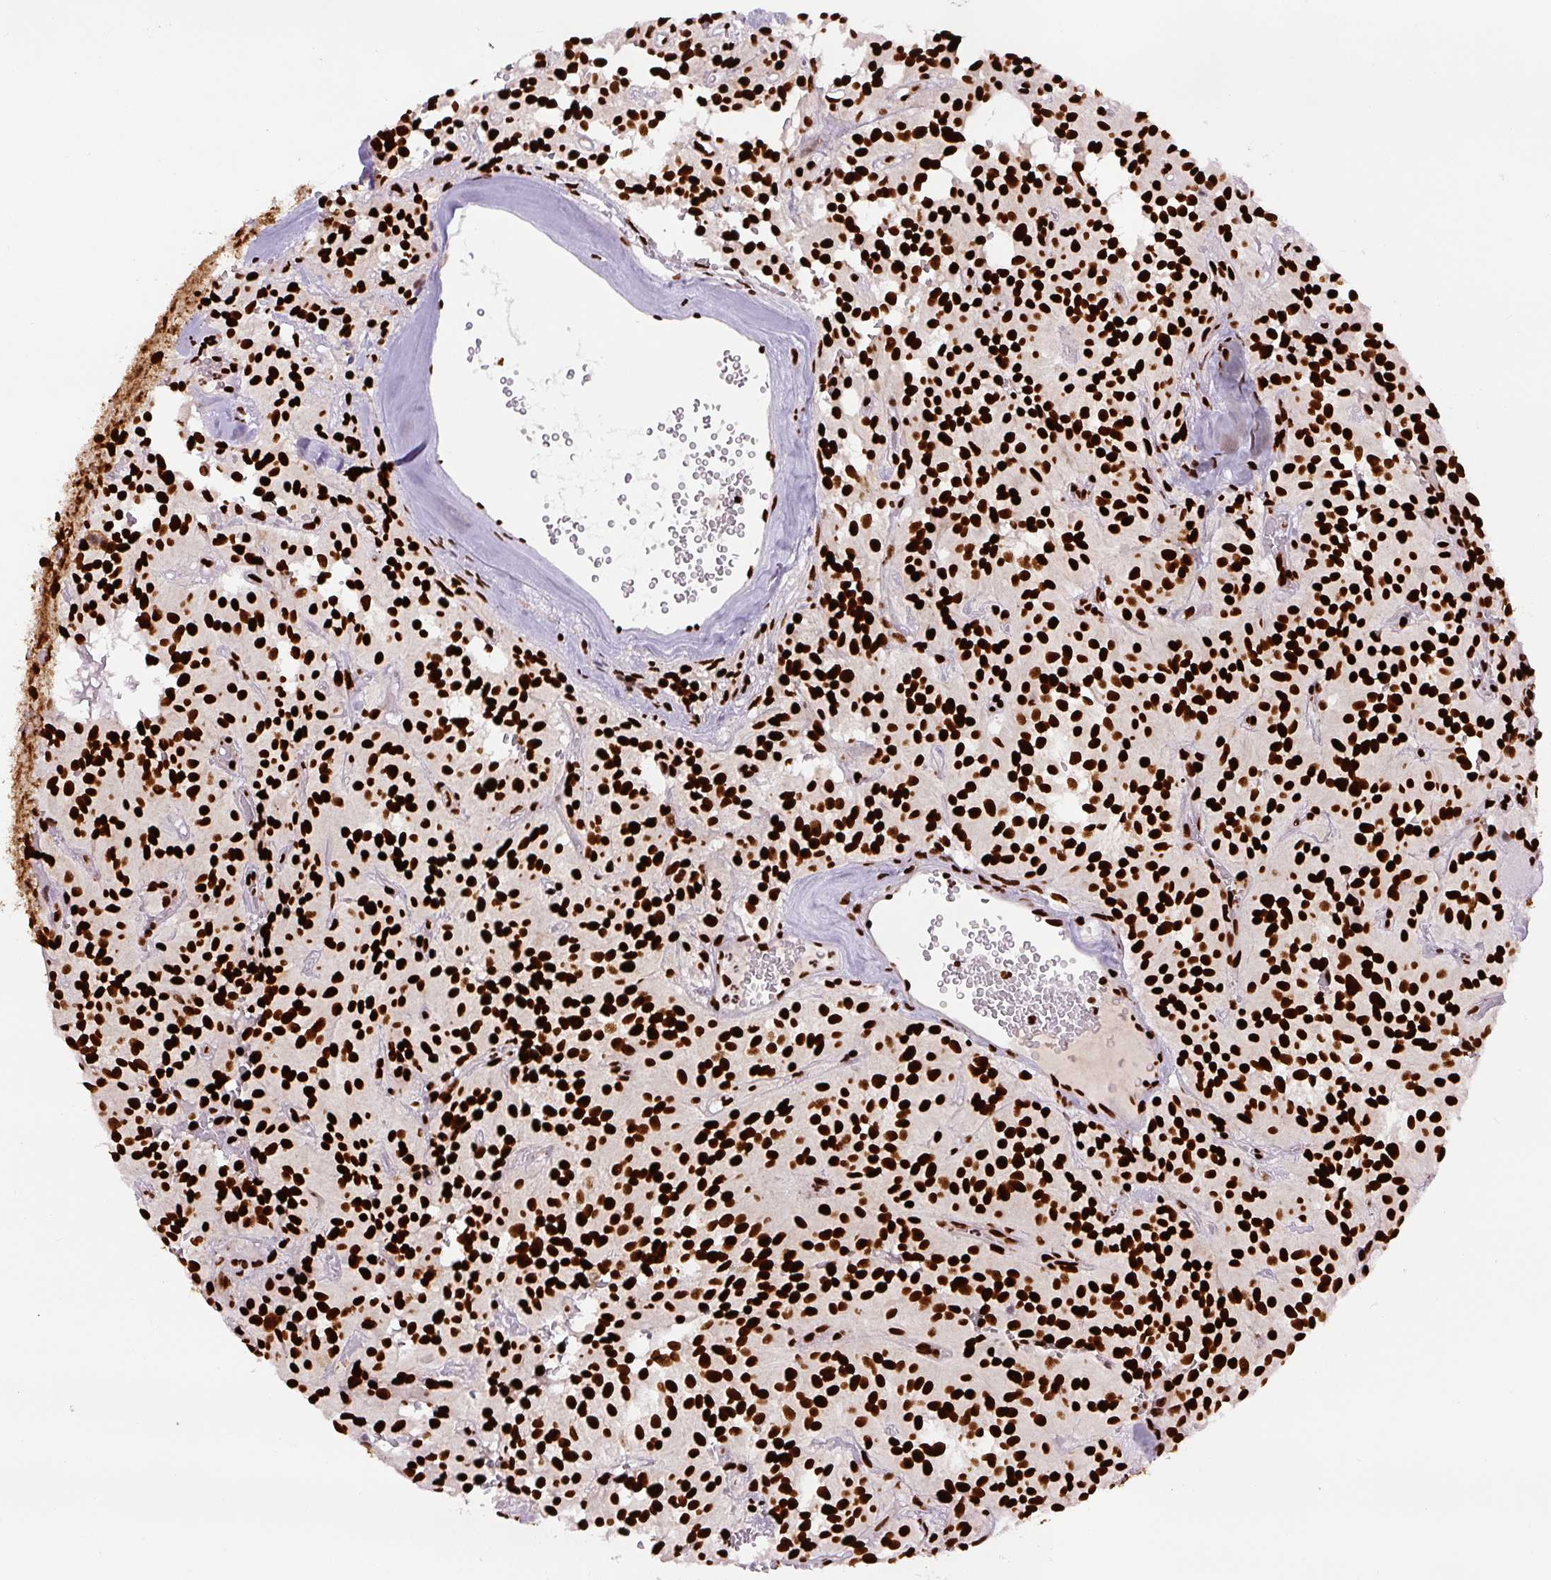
{"staining": {"intensity": "strong", "quantity": ">75%", "location": "nuclear"}, "tissue": "glioma", "cell_type": "Tumor cells", "image_type": "cancer", "snomed": [{"axis": "morphology", "description": "Glioma, malignant, Low grade"}, {"axis": "topography", "description": "Brain"}], "caption": "Immunohistochemical staining of human low-grade glioma (malignant) displays high levels of strong nuclear protein expression in approximately >75% of tumor cells. The staining was performed using DAB (3,3'-diaminobenzidine), with brown indicating positive protein expression. Nuclei are stained blue with hematoxylin.", "gene": "FUS", "patient": {"sex": "male", "age": 42}}